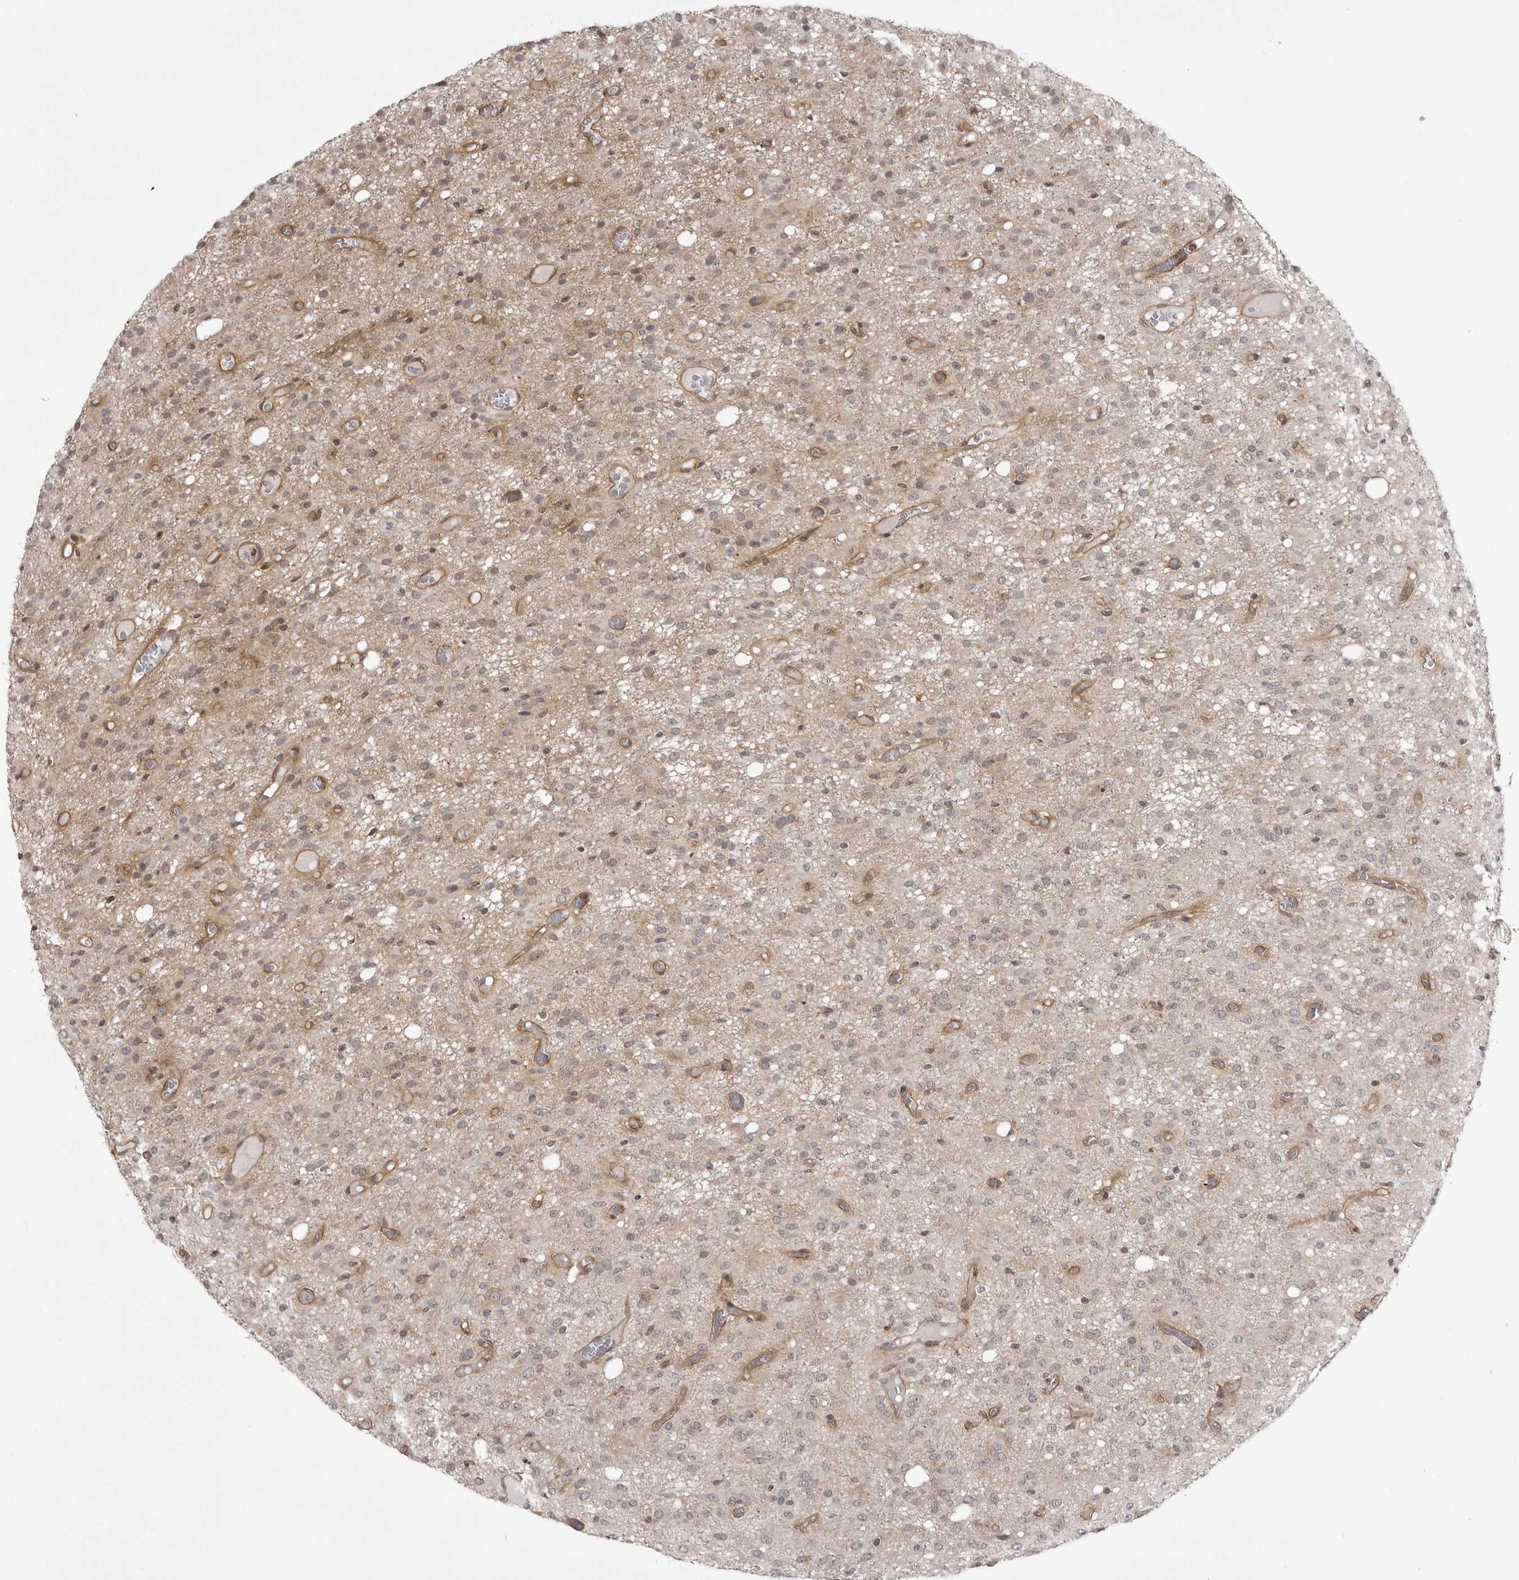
{"staining": {"intensity": "weak", "quantity": "<25%", "location": "cytoplasmic/membranous"}, "tissue": "glioma", "cell_type": "Tumor cells", "image_type": "cancer", "snomed": [{"axis": "morphology", "description": "Glioma, malignant, High grade"}, {"axis": "topography", "description": "Brain"}], "caption": "Tumor cells are negative for brown protein staining in malignant glioma (high-grade).", "gene": "USP43", "patient": {"sex": "female", "age": 59}}